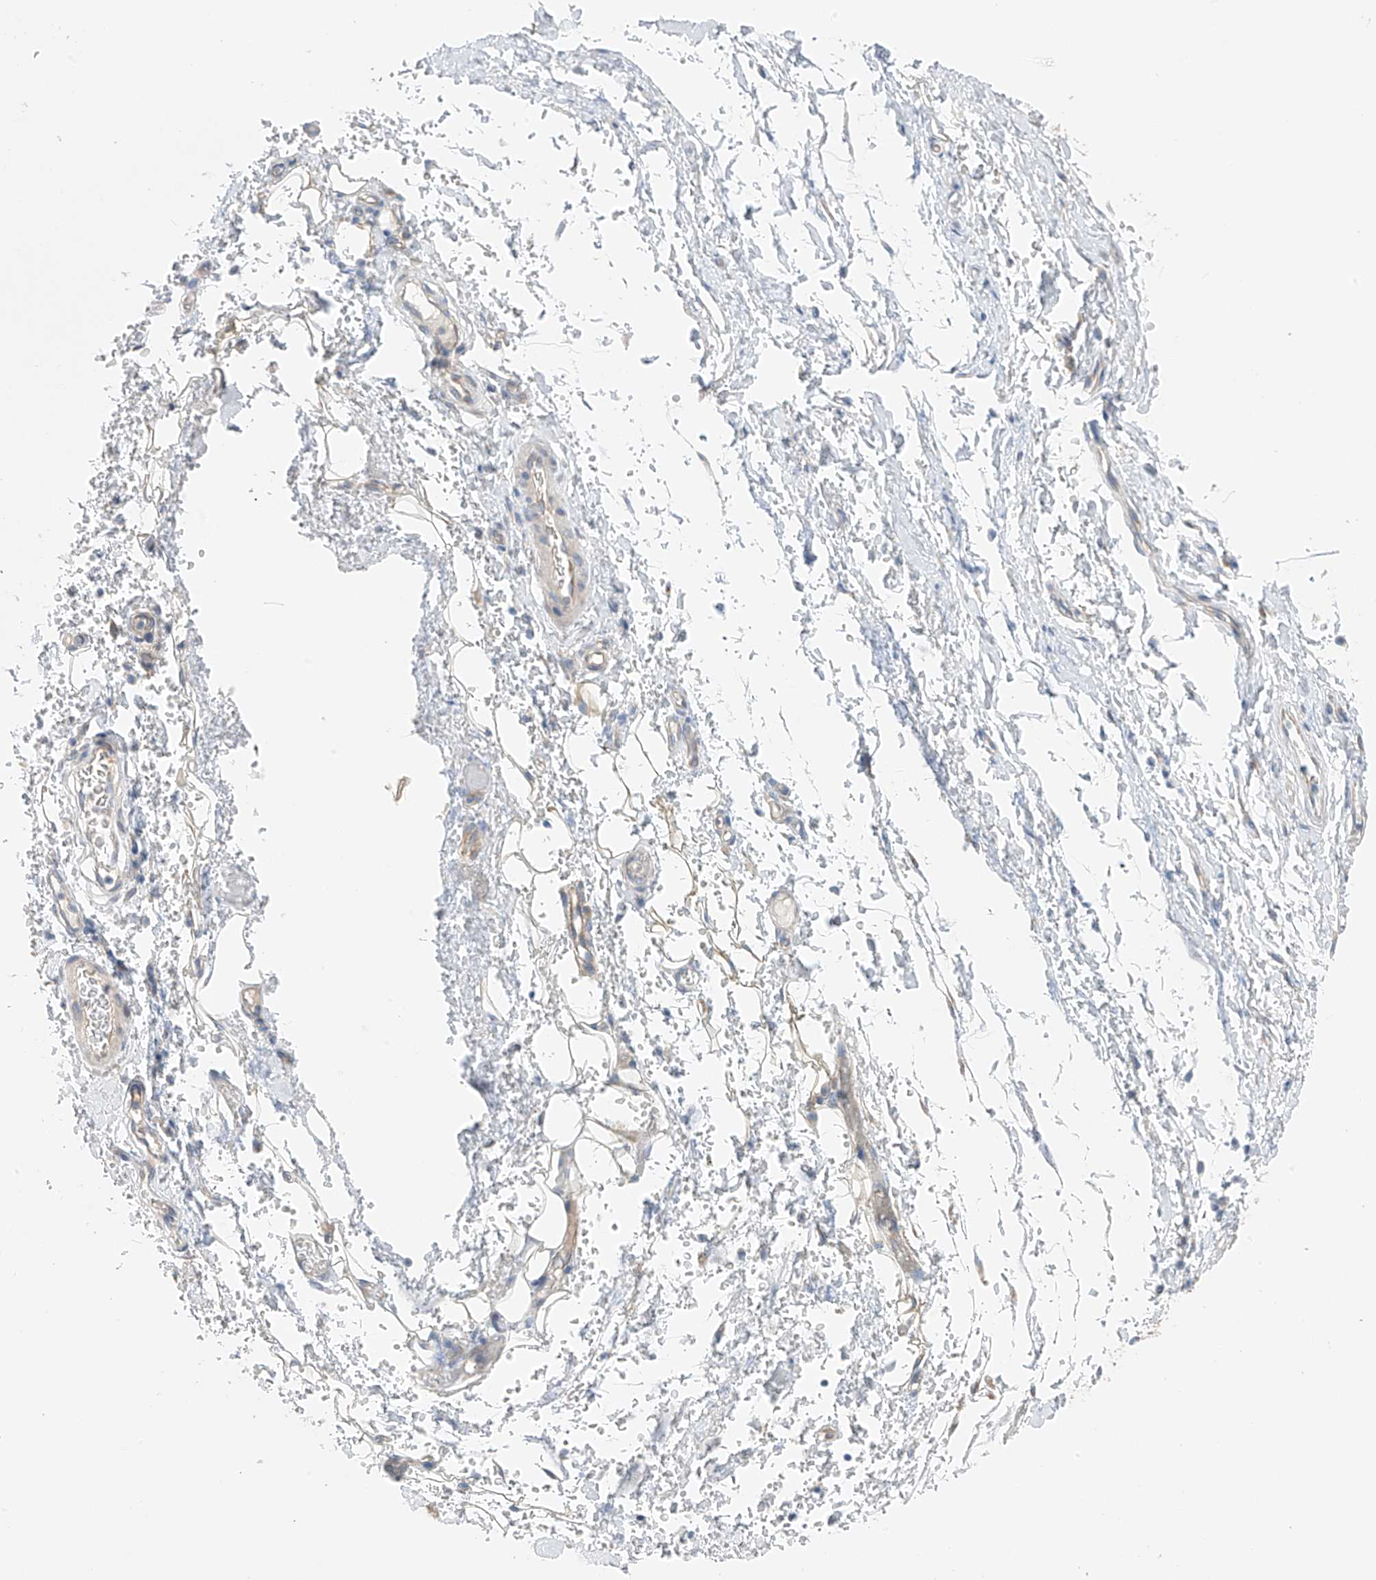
{"staining": {"intensity": "negative", "quantity": "none", "location": "none"}, "tissue": "adipose tissue", "cell_type": "Adipocytes", "image_type": "normal", "snomed": [{"axis": "morphology", "description": "Normal tissue, NOS"}, {"axis": "morphology", "description": "Adenocarcinoma, NOS"}, {"axis": "topography", "description": "Stomach, upper"}, {"axis": "topography", "description": "Peripheral nerve tissue"}], "caption": "IHC of benign human adipose tissue shows no expression in adipocytes.", "gene": "NALCN", "patient": {"sex": "male", "age": 62}}